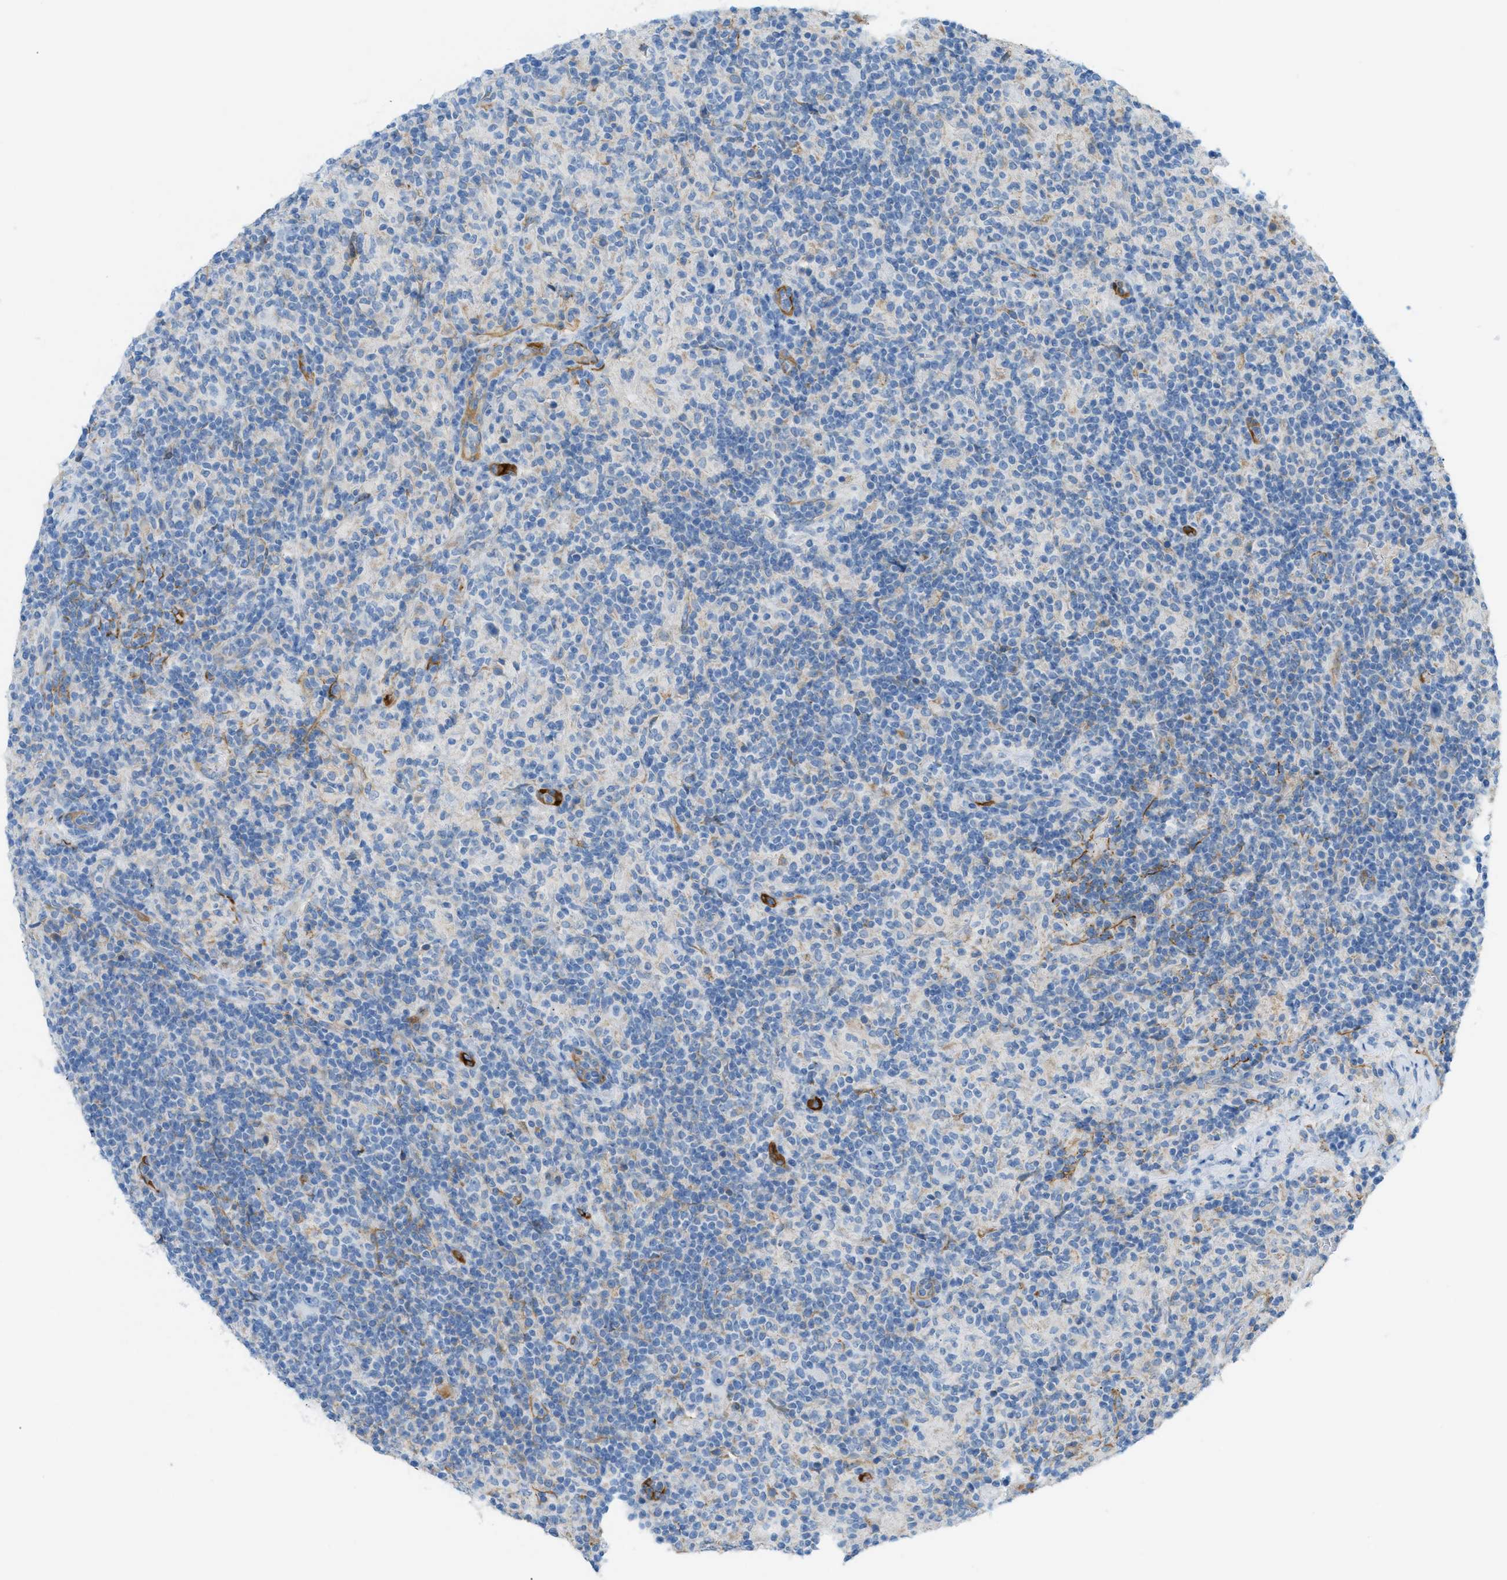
{"staining": {"intensity": "negative", "quantity": "none", "location": "none"}, "tissue": "lymphoma", "cell_type": "Tumor cells", "image_type": "cancer", "snomed": [{"axis": "morphology", "description": "Hodgkin's disease, NOS"}, {"axis": "topography", "description": "Lymph node"}], "caption": "An immunohistochemistry (IHC) image of Hodgkin's disease is shown. There is no staining in tumor cells of Hodgkin's disease.", "gene": "MYH11", "patient": {"sex": "male", "age": 70}}